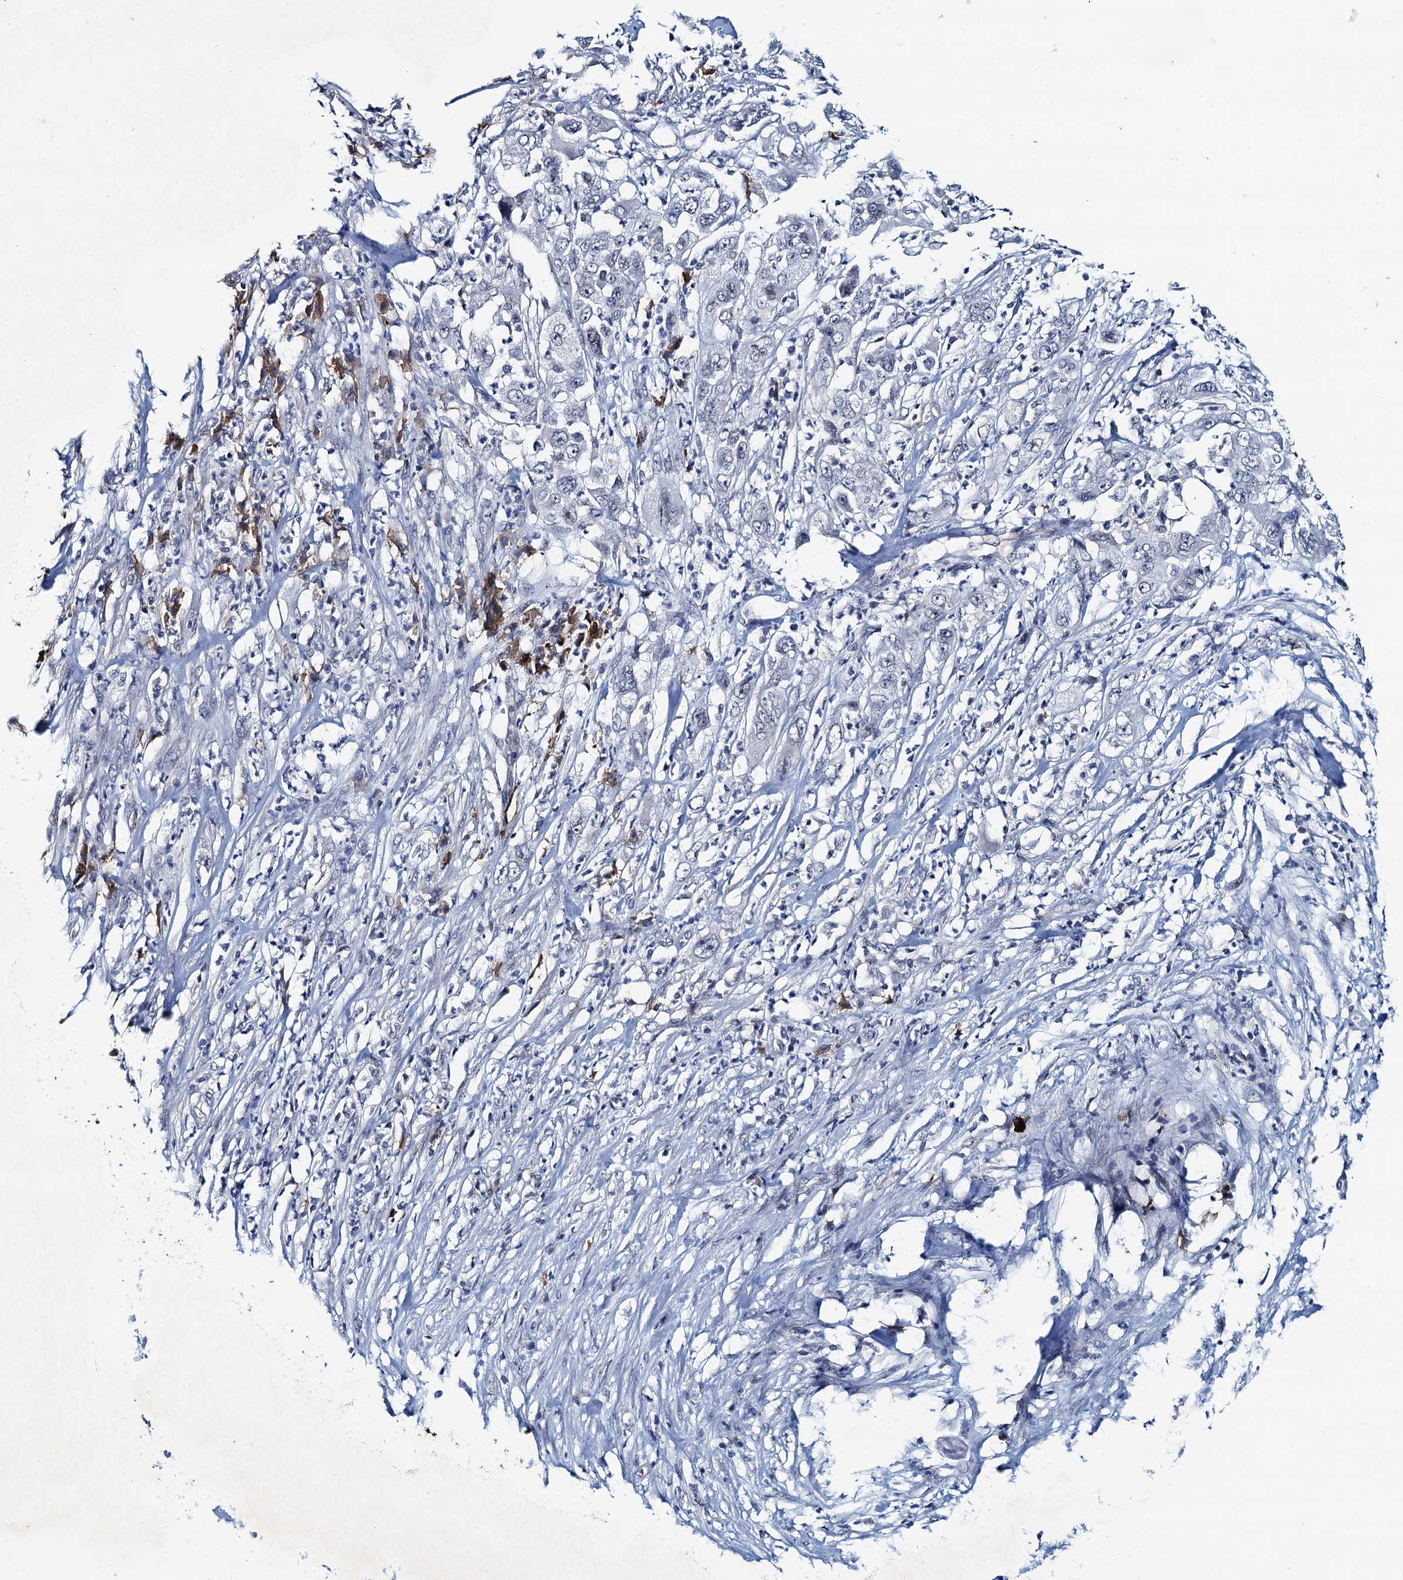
{"staining": {"intensity": "negative", "quantity": "none", "location": "none"}, "tissue": "pancreatic cancer", "cell_type": "Tumor cells", "image_type": "cancer", "snomed": [{"axis": "morphology", "description": "Adenocarcinoma, NOS"}, {"axis": "topography", "description": "Pancreas"}], "caption": "This photomicrograph is of pancreatic cancer (adenocarcinoma) stained with immunohistochemistry (IHC) to label a protein in brown with the nuclei are counter-stained blue. There is no staining in tumor cells.", "gene": "HAPSTR1", "patient": {"sex": "female", "age": 78}}